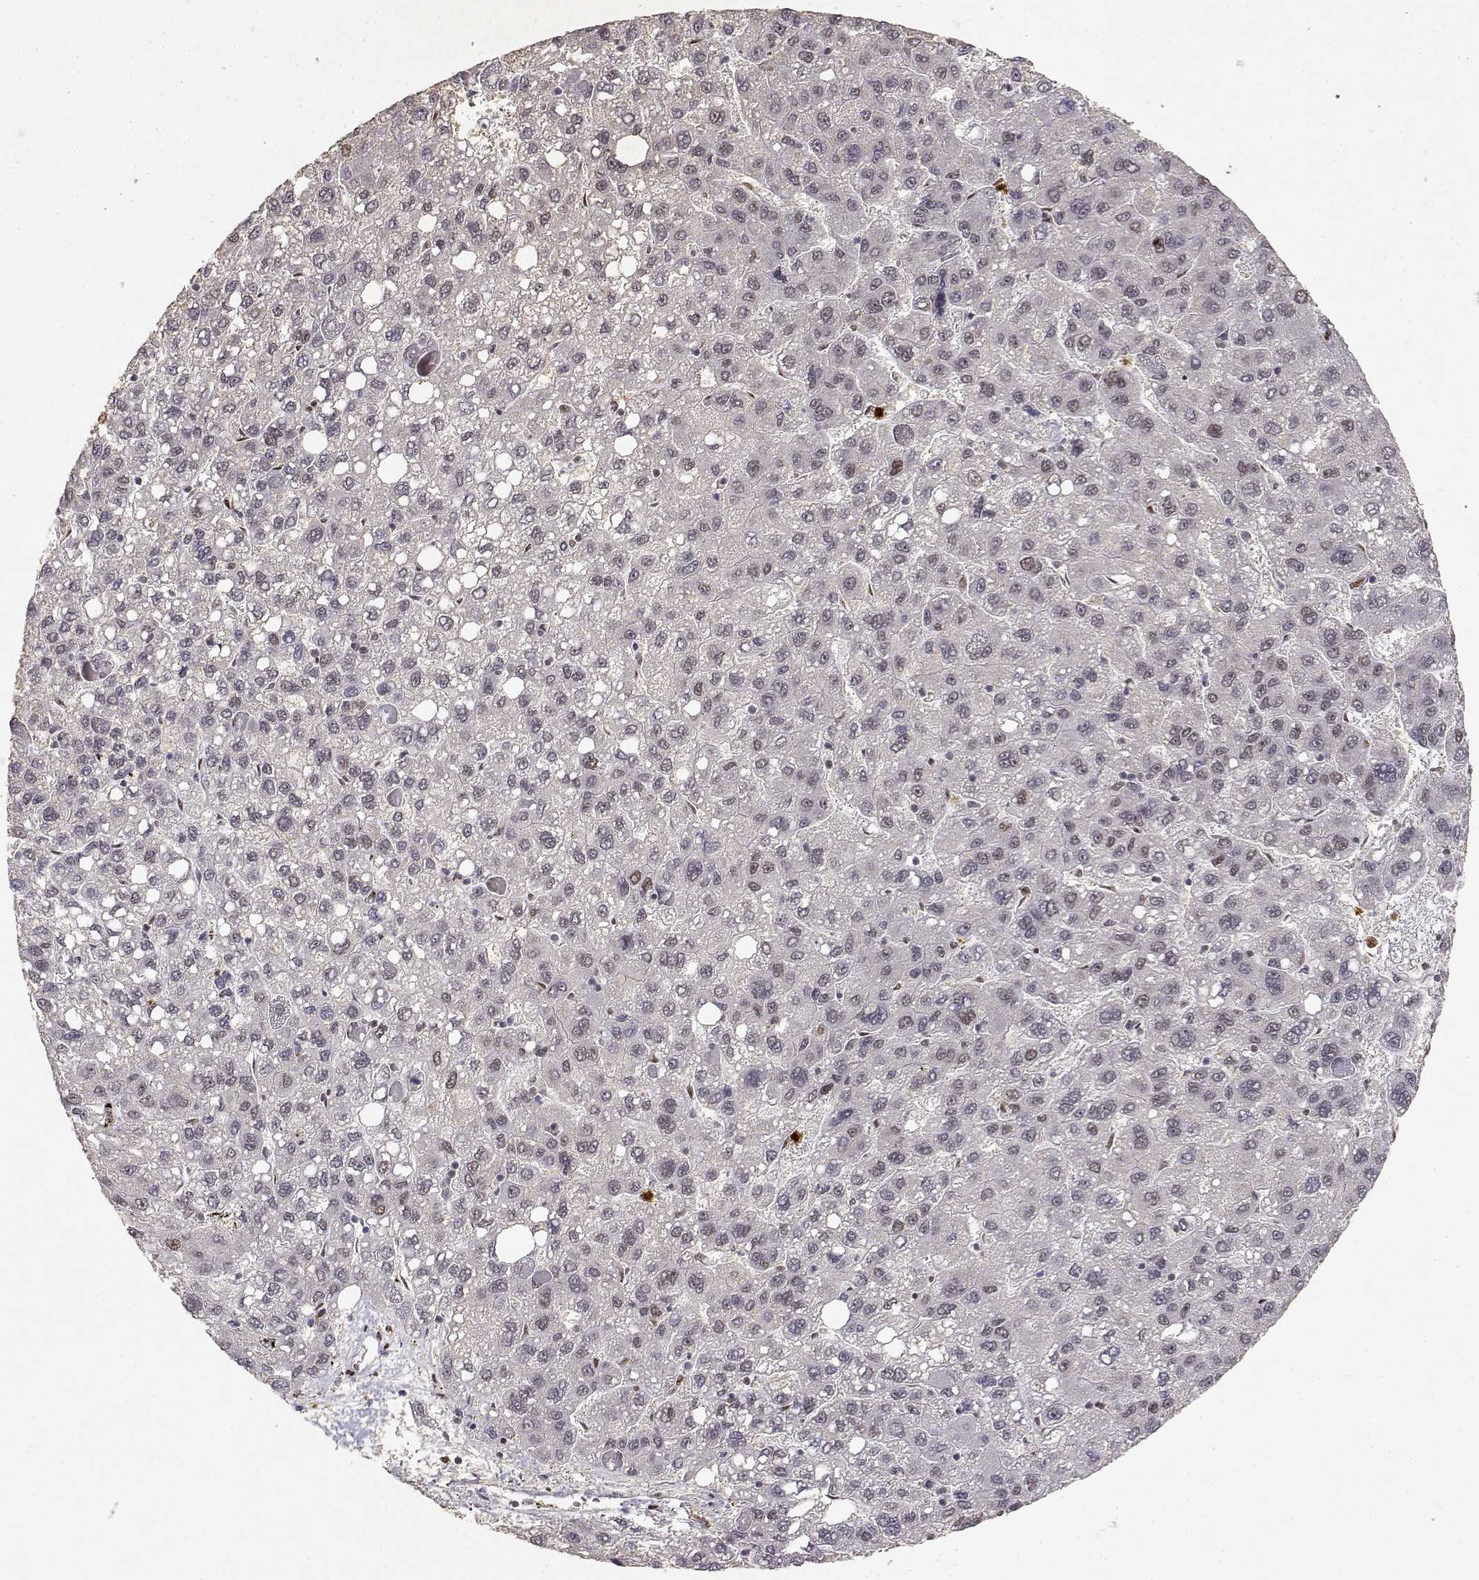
{"staining": {"intensity": "negative", "quantity": "none", "location": "none"}, "tissue": "liver cancer", "cell_type": "Tumor cells", "image_type": "cancer", "snomed": [{"axis": "morphology", "description": "Carcinoma, Hepatocellular, NOS"}, {"axis": "topography", "description": "Liver"}], "caption": "An image of human liver cancer (hepatocellular carcinoma) is negative for staining in tumor cells.", "gene": "RSF1", "patient": {"sex": "female", "age": 82}}